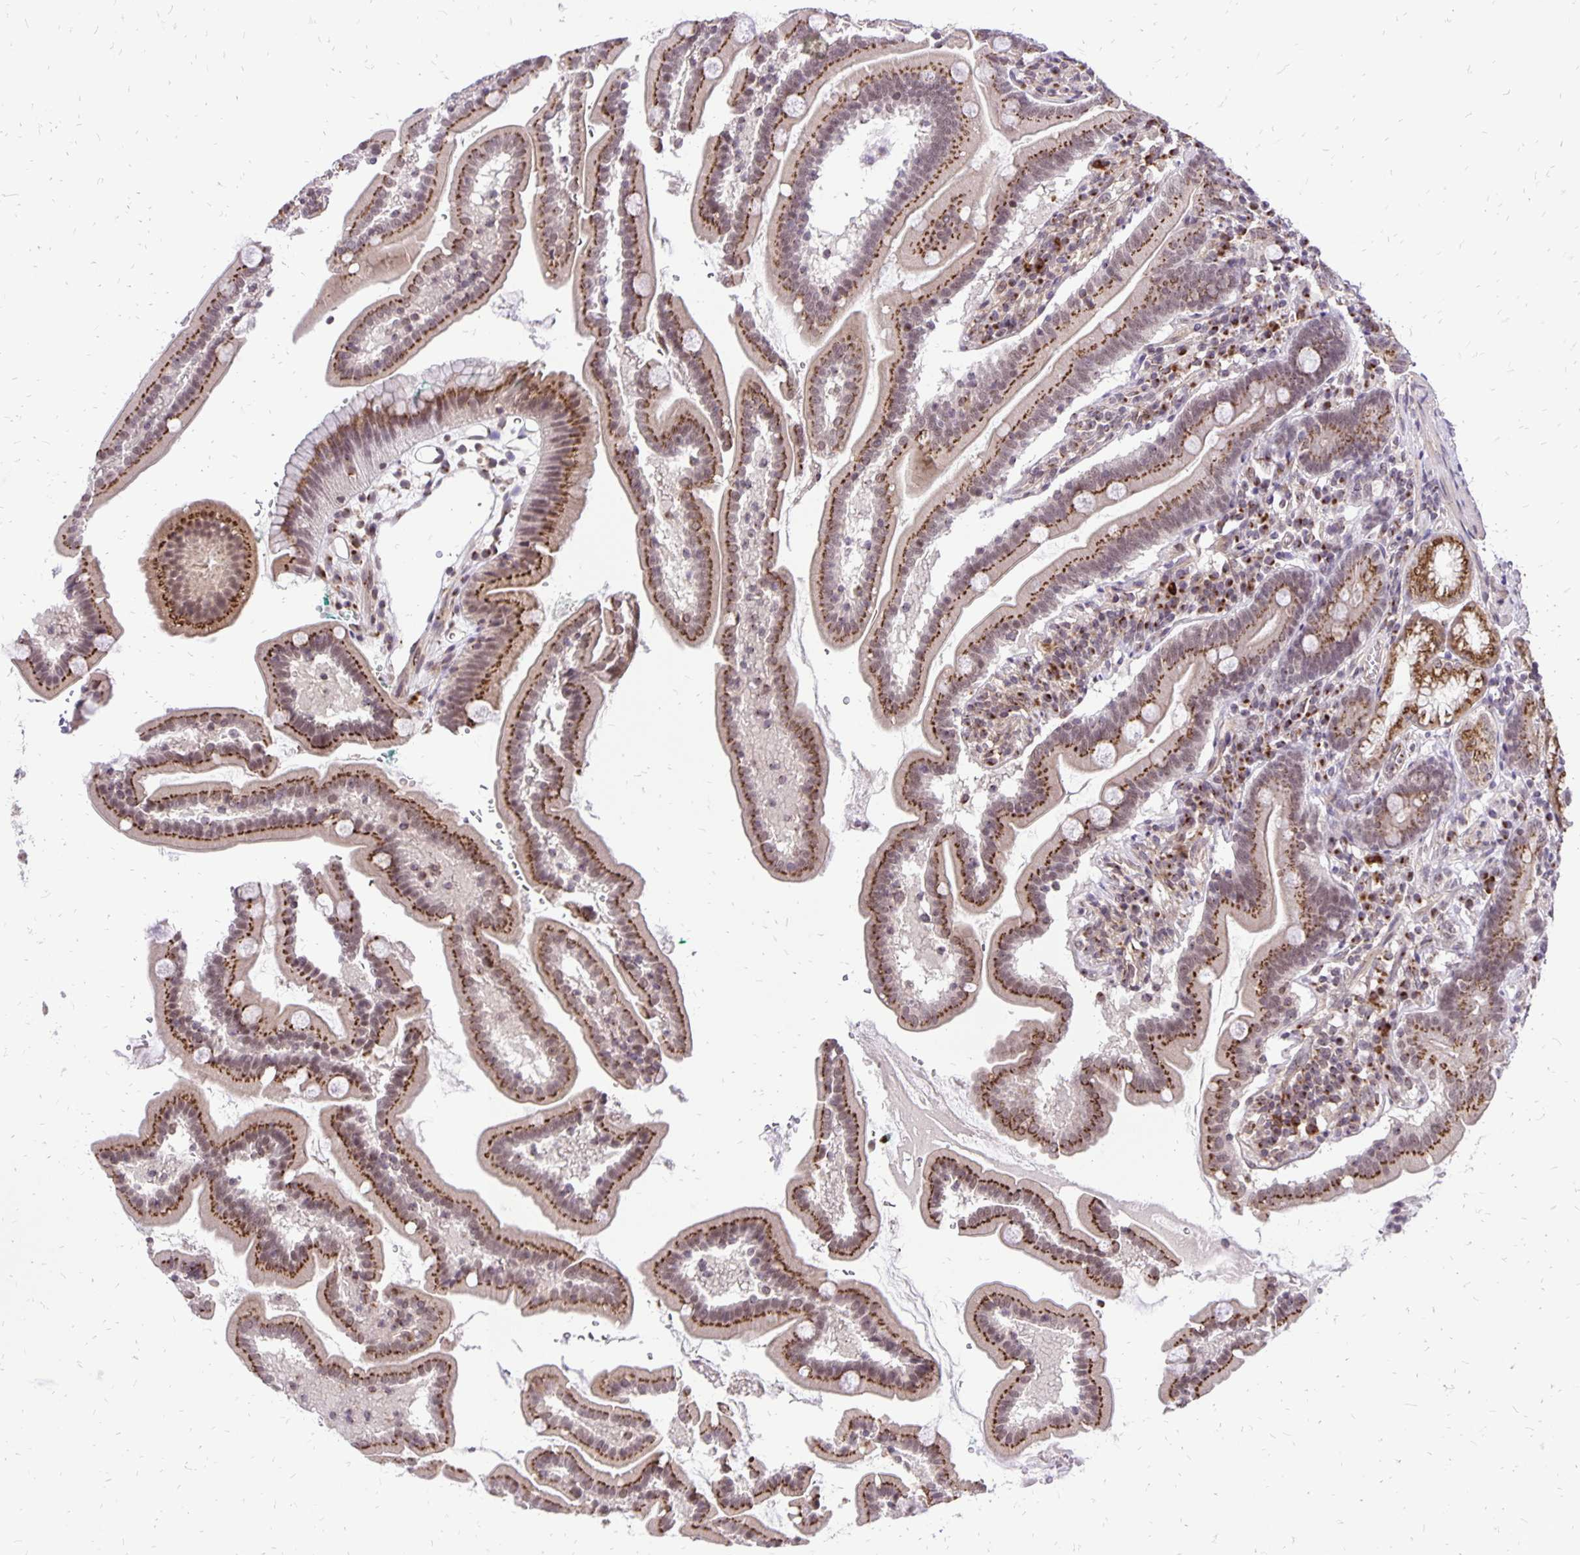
{"staining": {"intensity": "strong", "quantity": ">75%", "location": "cytoplasmic/membranous,nuclear"}, "tissue": "duodenum", "cell_type": "Glandular cells", "image_type": "normal", "snomed": [{"axis": "morphology", "description": "Normal tissue, NOS"}, {"axis": "topography", "description": "Duodenum"}], "caption": "This photomicrograph reveals unremarkable duodenum stained with immunohistochemistry (IHC) to label a protein in brown. The cytoplasmic/membranous,nuclear of glandular cells show strong positivity for the protein. Nuclei are counter-stained blue.", "gene": "GOLGA5", "patient": {"sex": "female", "age": 67}}